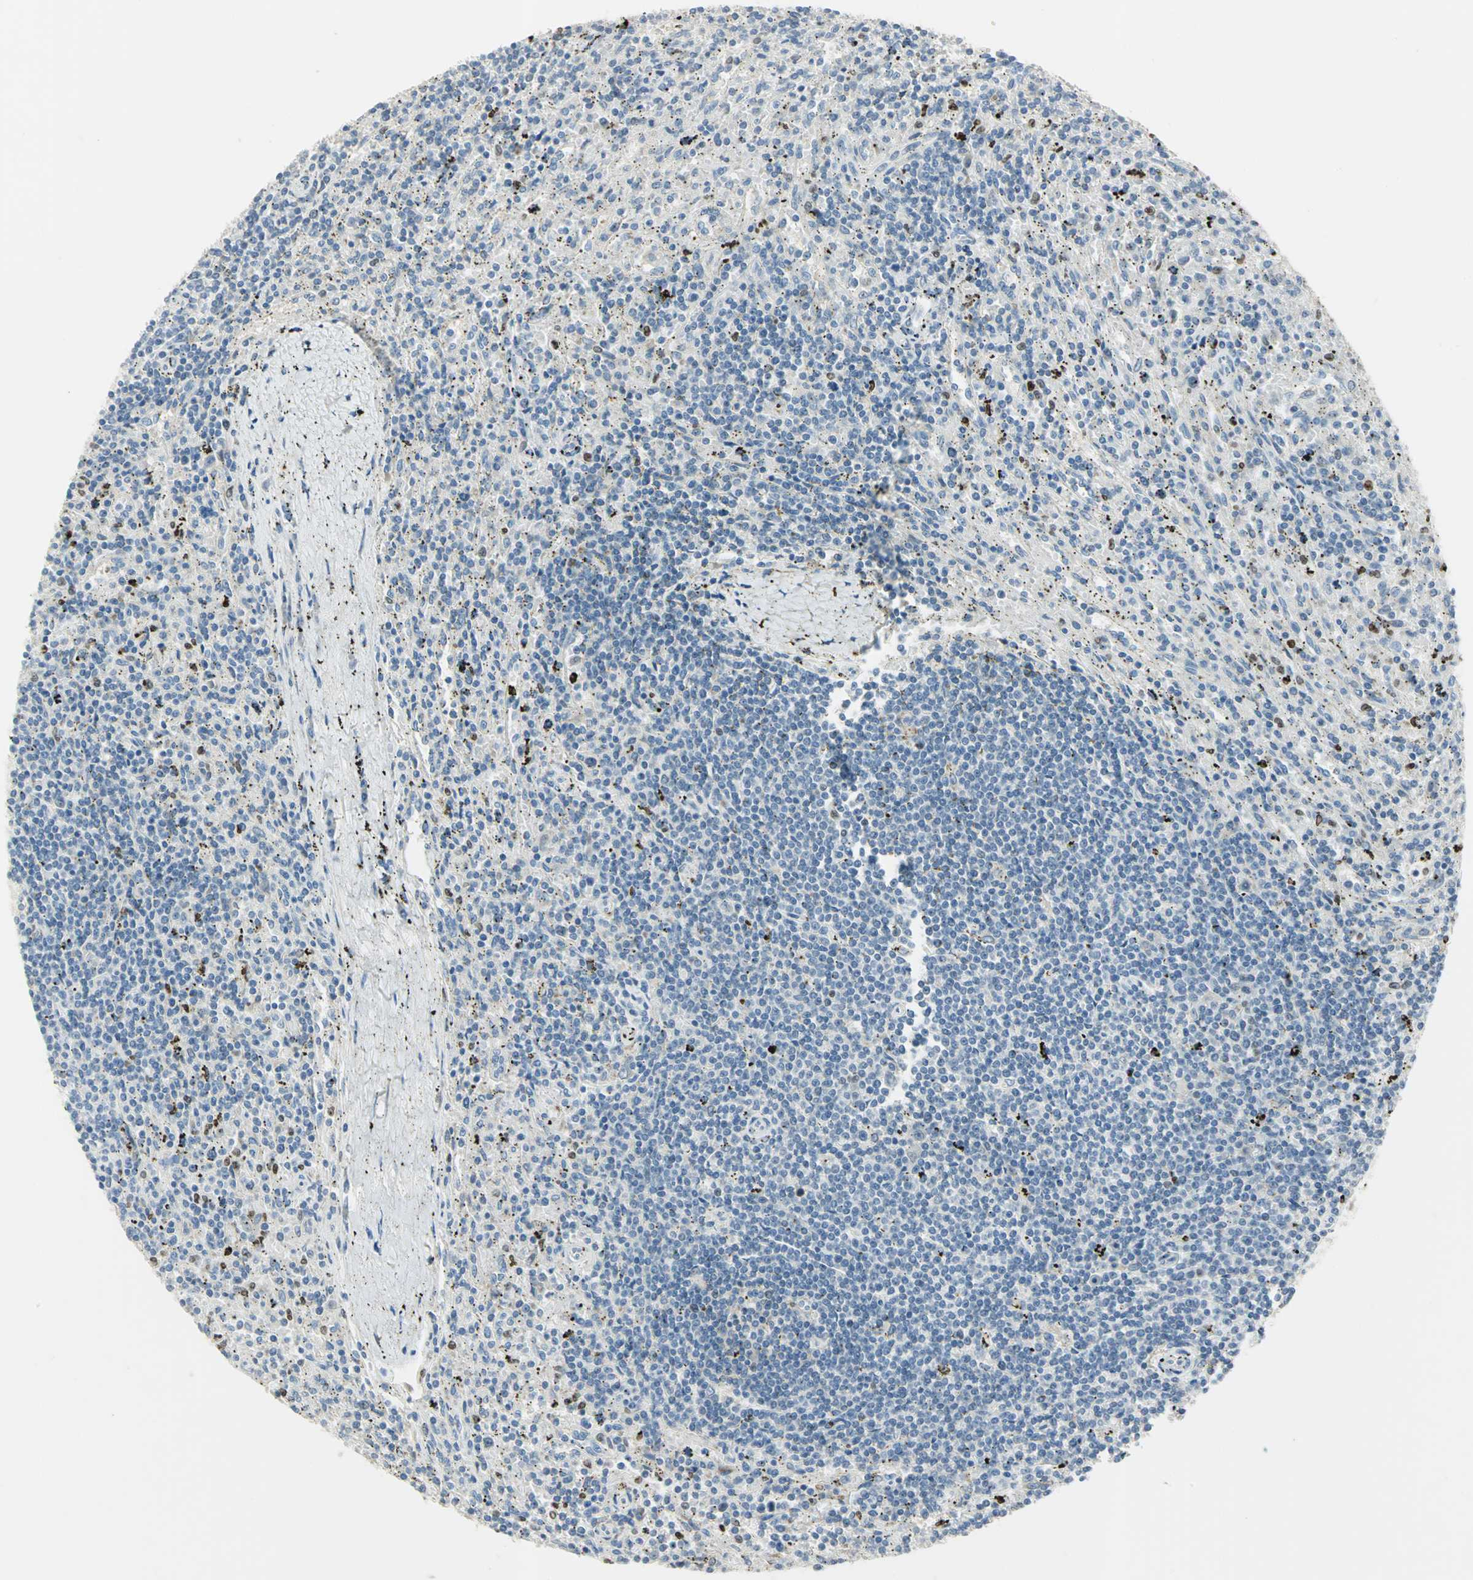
{"staining": {"intensity": "strong", "quantity": "<25%", "location": "nuclear"}, "tissue": "lymphoma", "cell_type": "Tumor cells", "image_type": "cancer", "snomed": [{"axis": "morphology", "description": "Malignant lymphoma, non-Hodgkin's type, Low grade"}, {"axis": "topography", "description": "Spleen"}], "caption": "Malignant lymphoma, non-Hodgkin's type (low-grade) stained with a protein marker displays strong staining in tumor cells.", "gene": "BCL6", "patient": {"sex": "male", "age": 76}}